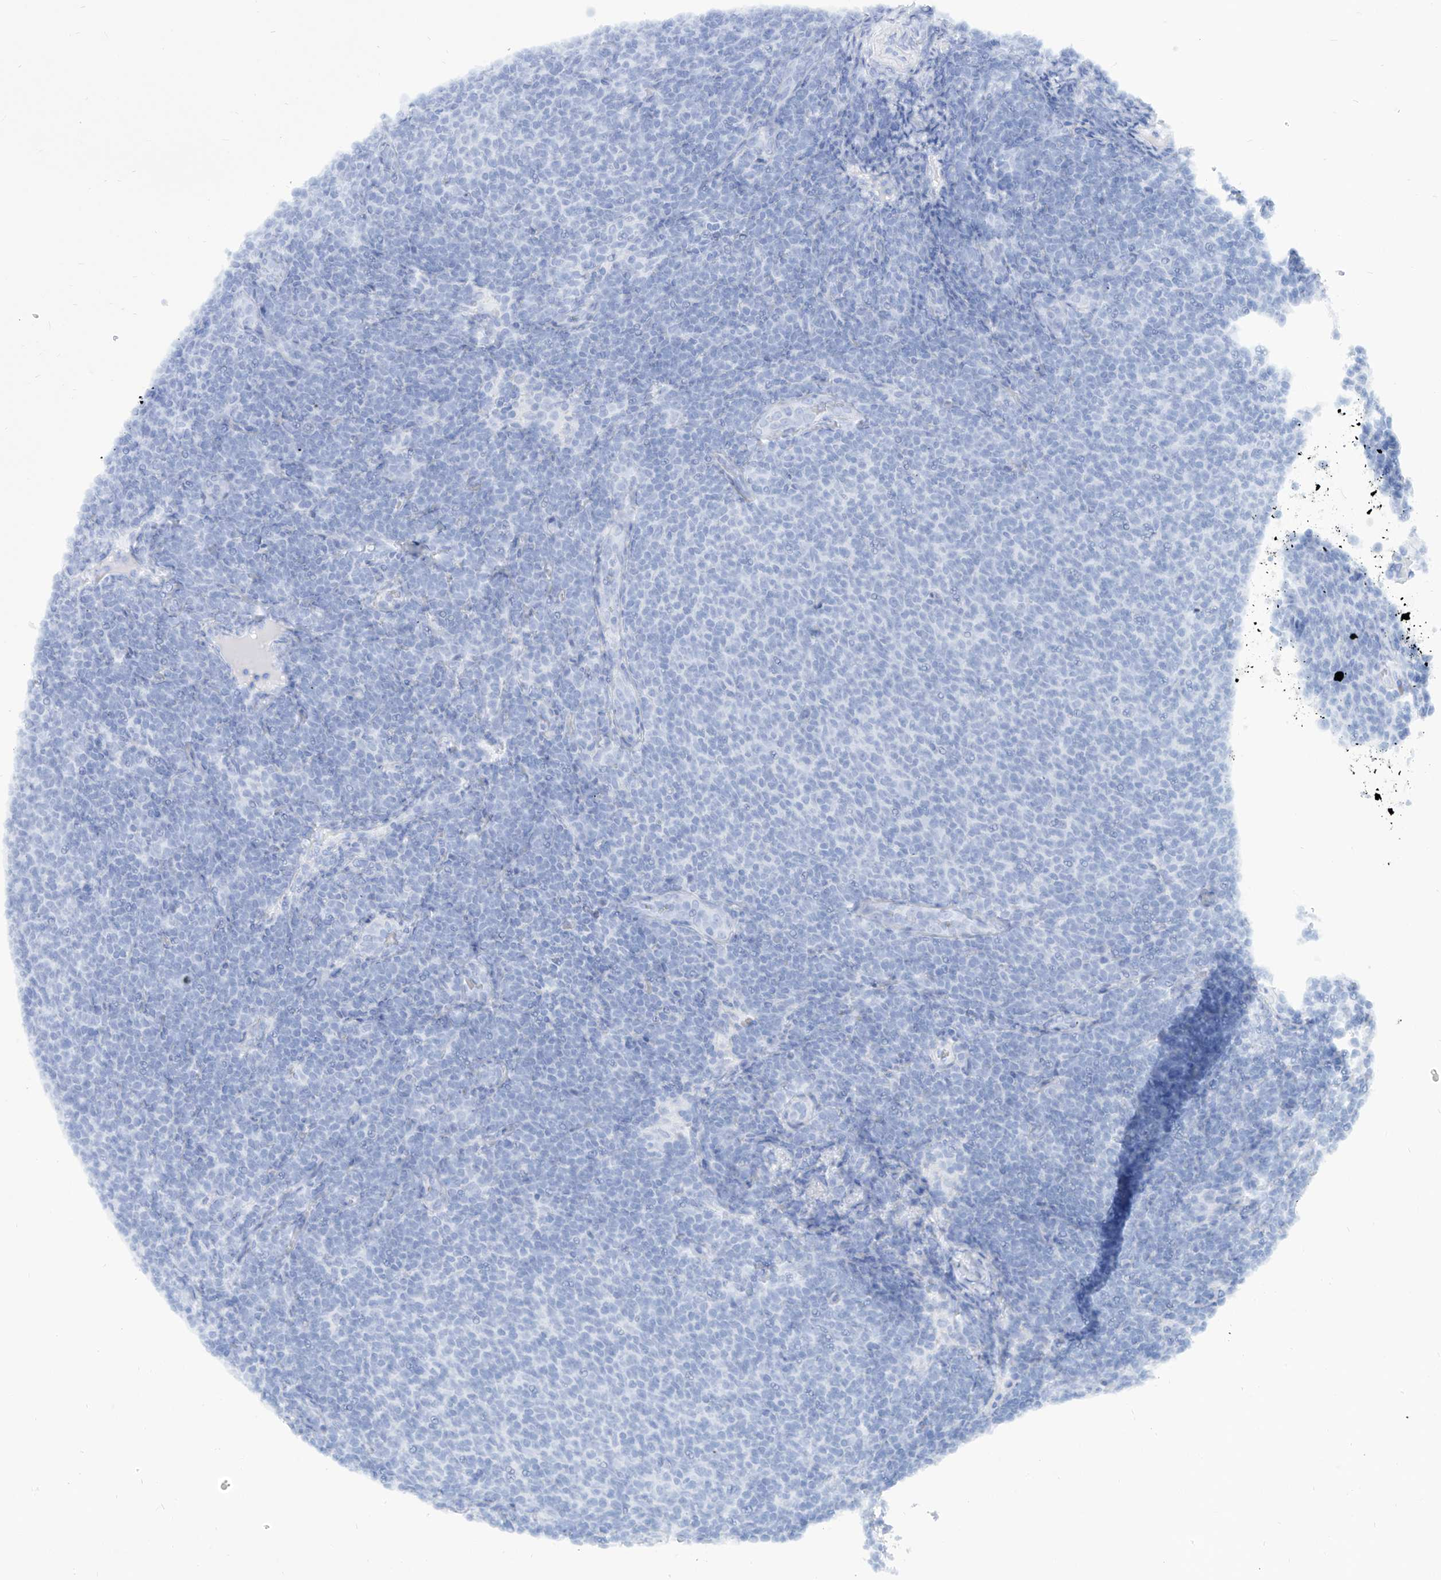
{"staining": {"intensity": "negative", "quantity": "none", "location": "none"}, "tissue": "lymphoma", "cell_type": "Tumor cells", "image_type": "cancer", "snomed": [{"axis": "morphology", "description": "Malignant lymphoma, non-Hodgkin's type, Low grade"}, {"axis": "topography", "description": "Lymph node"}], "caption": "DAB (3,3'-diaminobenzidine) immunohistochemical staining of human lymphoma exhibits no significant staining in tumor cells. (DAB (3,3'-diaminobenzidine) IHC, high magnification).", "gene": "PDXK", "patient": {"sex": "male", "age": 66}}